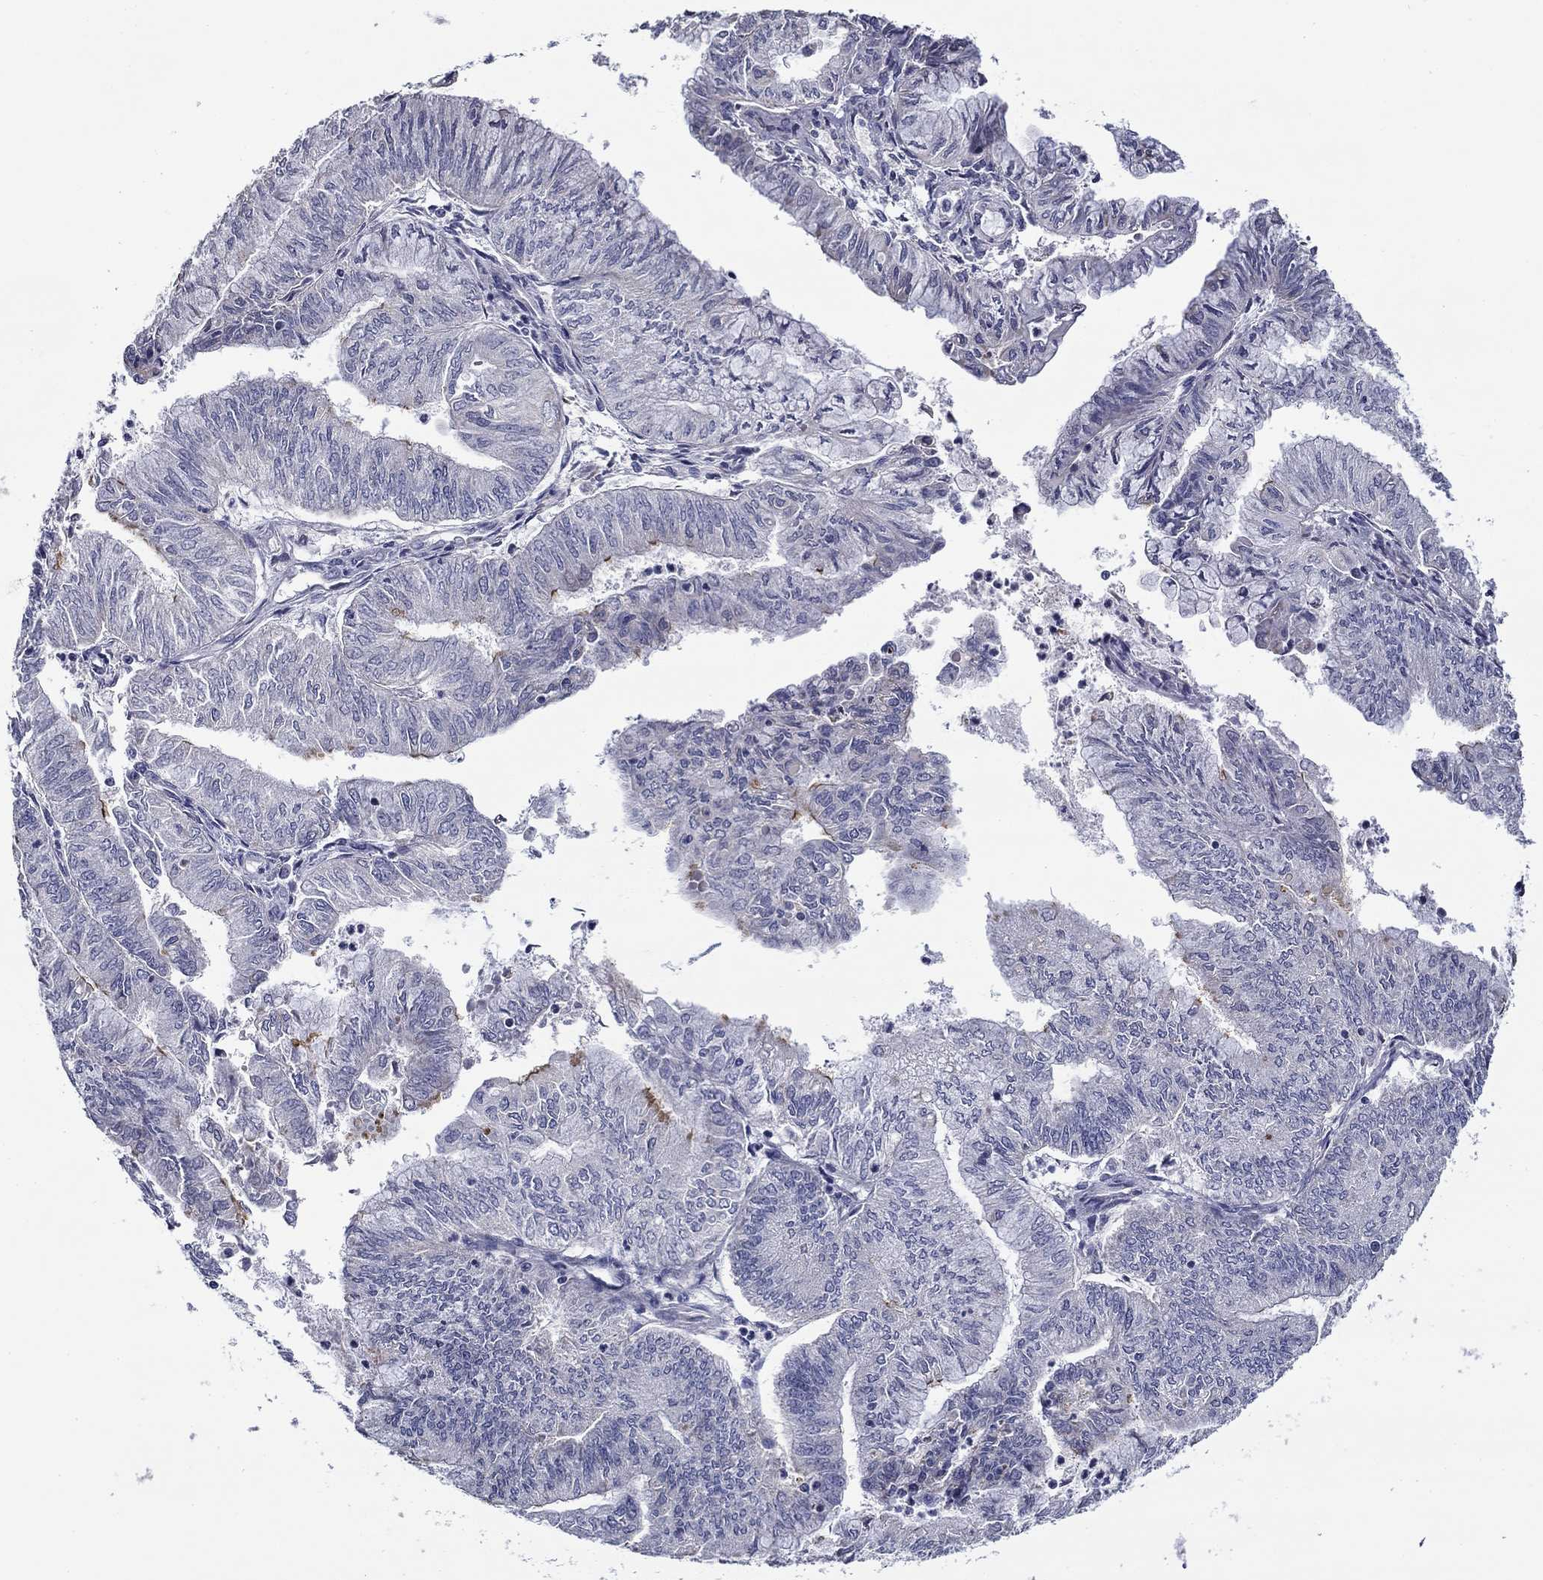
{"staining": {"intensity": "negative", "quantity": "none", "location": "none"}, "tissue": "endometrial cancer", "cell_type": "Tumor cells", "image_type": "cancer", "snomed": [{"axis": "morphology", "description": "Adenocarcinoma, NOS"}, {"axis": "topography", "description": "Endometrium"}], "caption": "Image shows no protein positivity in tumor cells of endometrial adenocarcinoma tissue.", "gene": "SPATA7", "patient": {"sex": "female", "age": 59}}